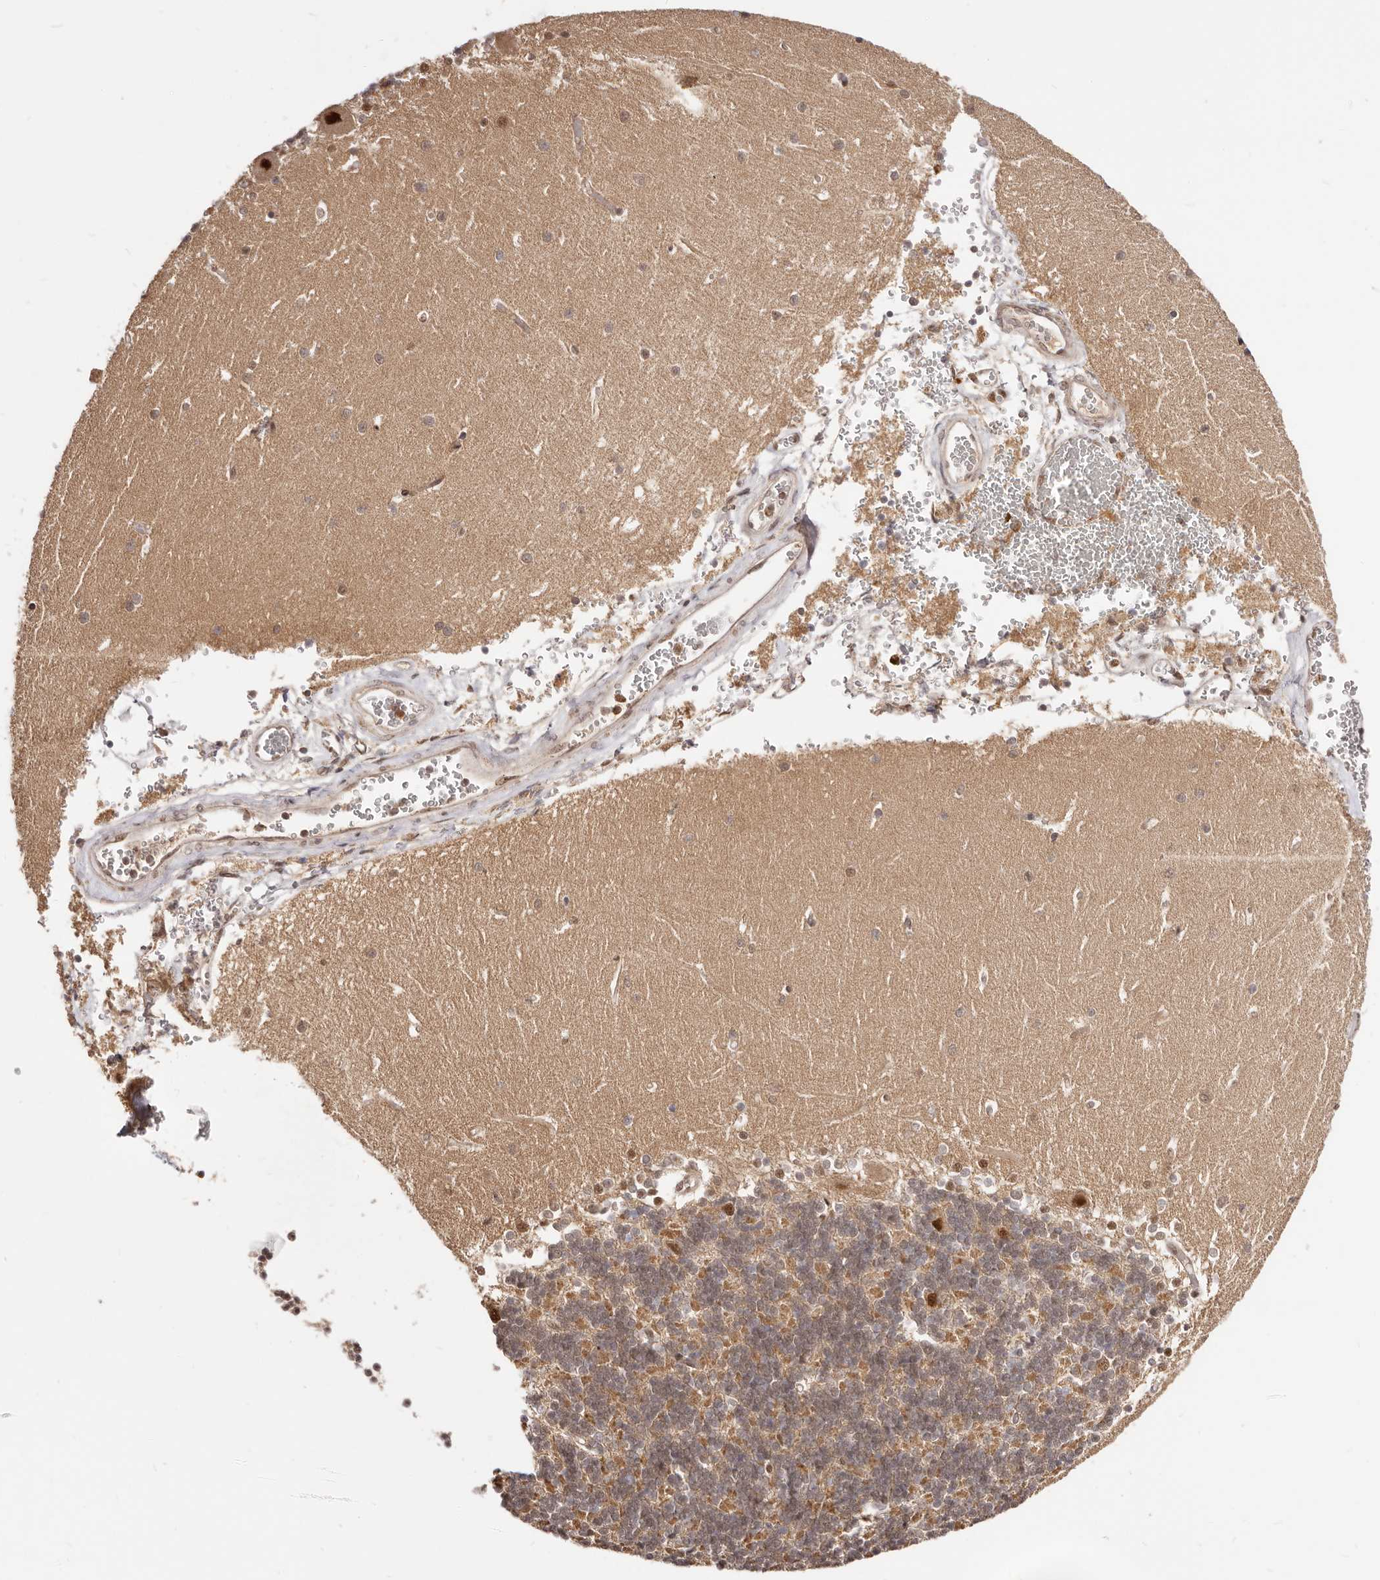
{"staining": {"intensity": "negative", "quantity": "none", "location": "none"}, "tissue": "cerebellum", "cell_type": "Cells in granular layer", "image_type": "normal", "snomed": [{"axis": "morphology", "description": "Normal tissue, NOS"}, {"axis": "topography", "description": "Cerebellum"}], "caption": "This is a histopathology image of immunohistochemistry staining of unremarkable cerebellum, which shows no expression in cells in granular layer.", "gene": "SEC14L1", "patient": {"sex": "male", "age": 37}}